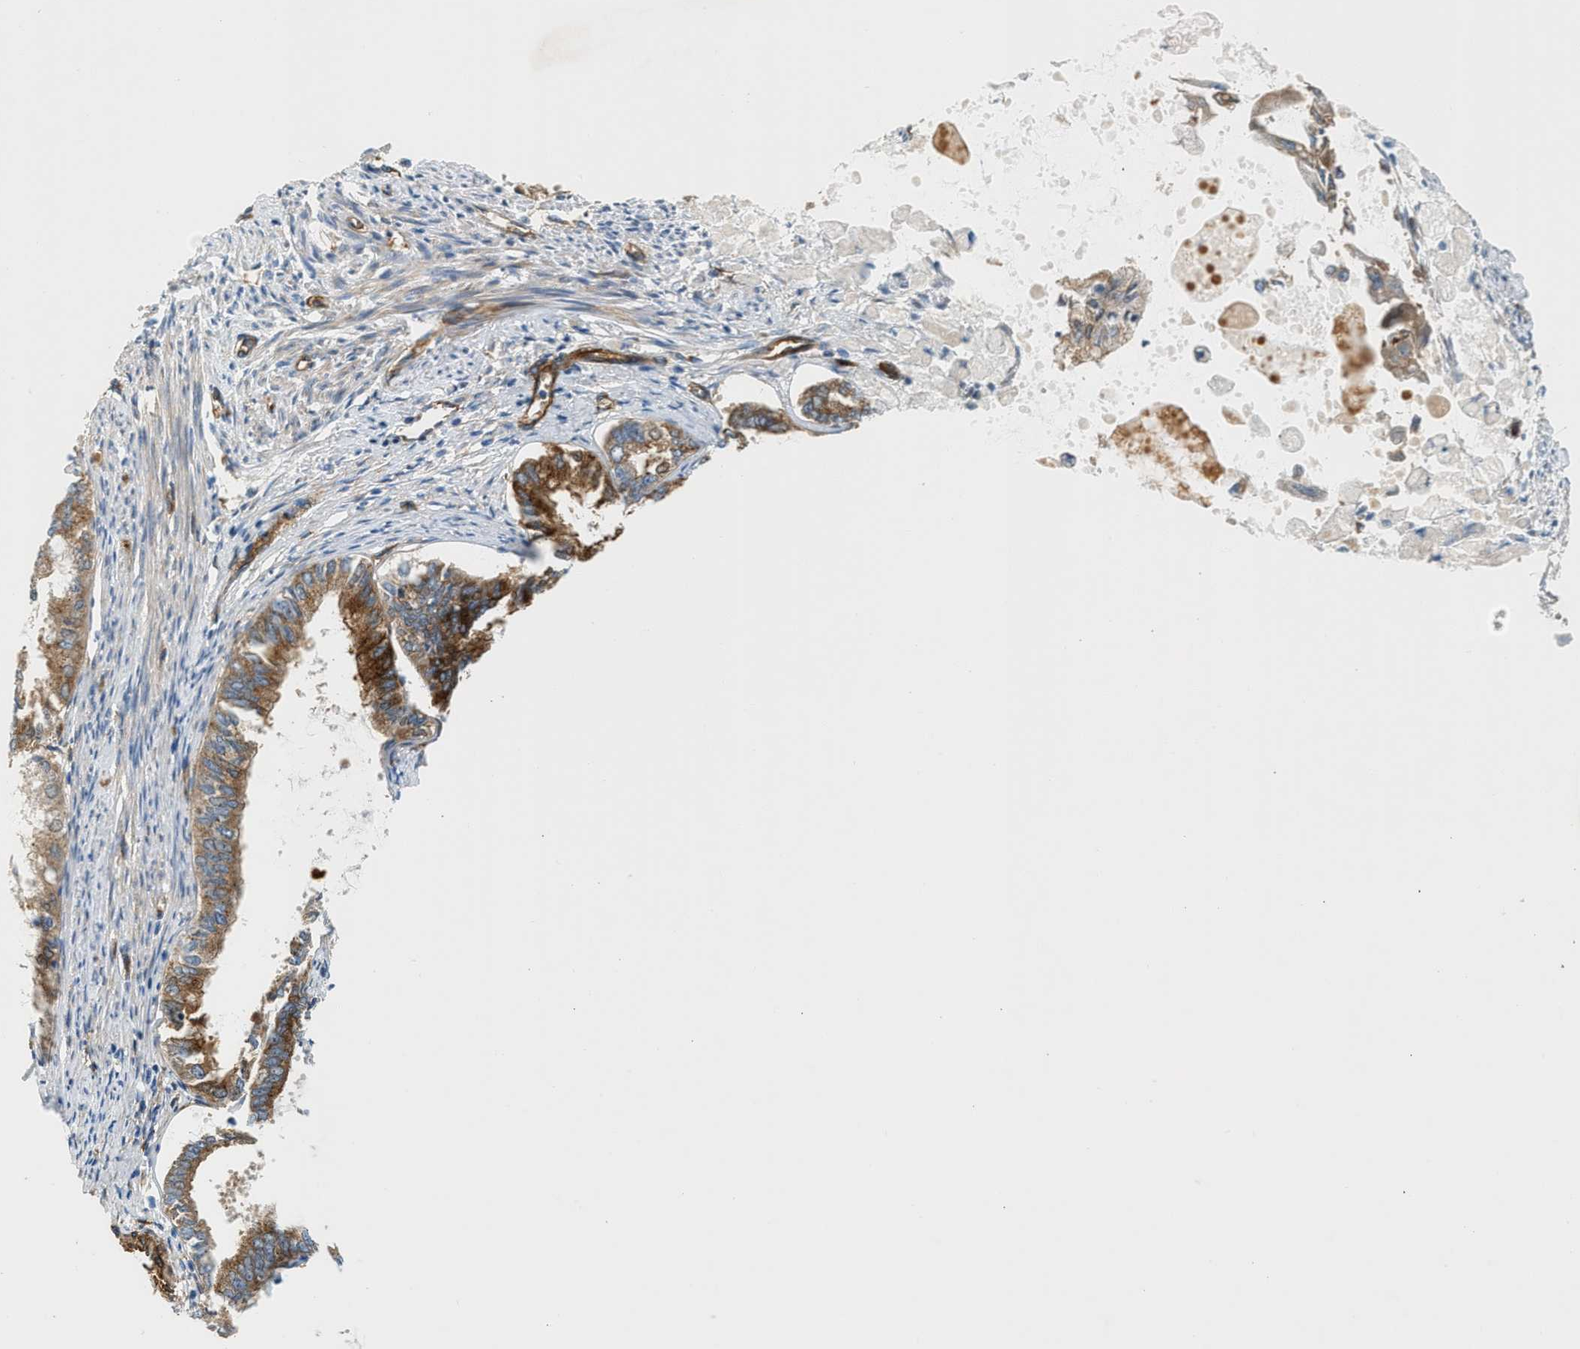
{"staining": {"intensity": "moderate", "quantity": ">75%", "location": "cytoplasmic/membranous"}, "tissue": "endometrial cancer", "cell_type": "Tumor cells", "image_type": "cancer", "snomed": [{"axis": "morphology", "description": "Adenocarcinoma, NOS"}, {"axis": "topography", "description": "Endometrium"}], "caption": "IHC histopathology image of neoplastic tissue: endometrial cancer stained using IHC reveals medium levels of moderate protein expression localized specifically in the cytoplasmic/membranous of tumor cells, appearing as a cytoplasmic/membranous brown color.", "gene": "HIP1", "patient": {"sex": "female", "age": 86}}